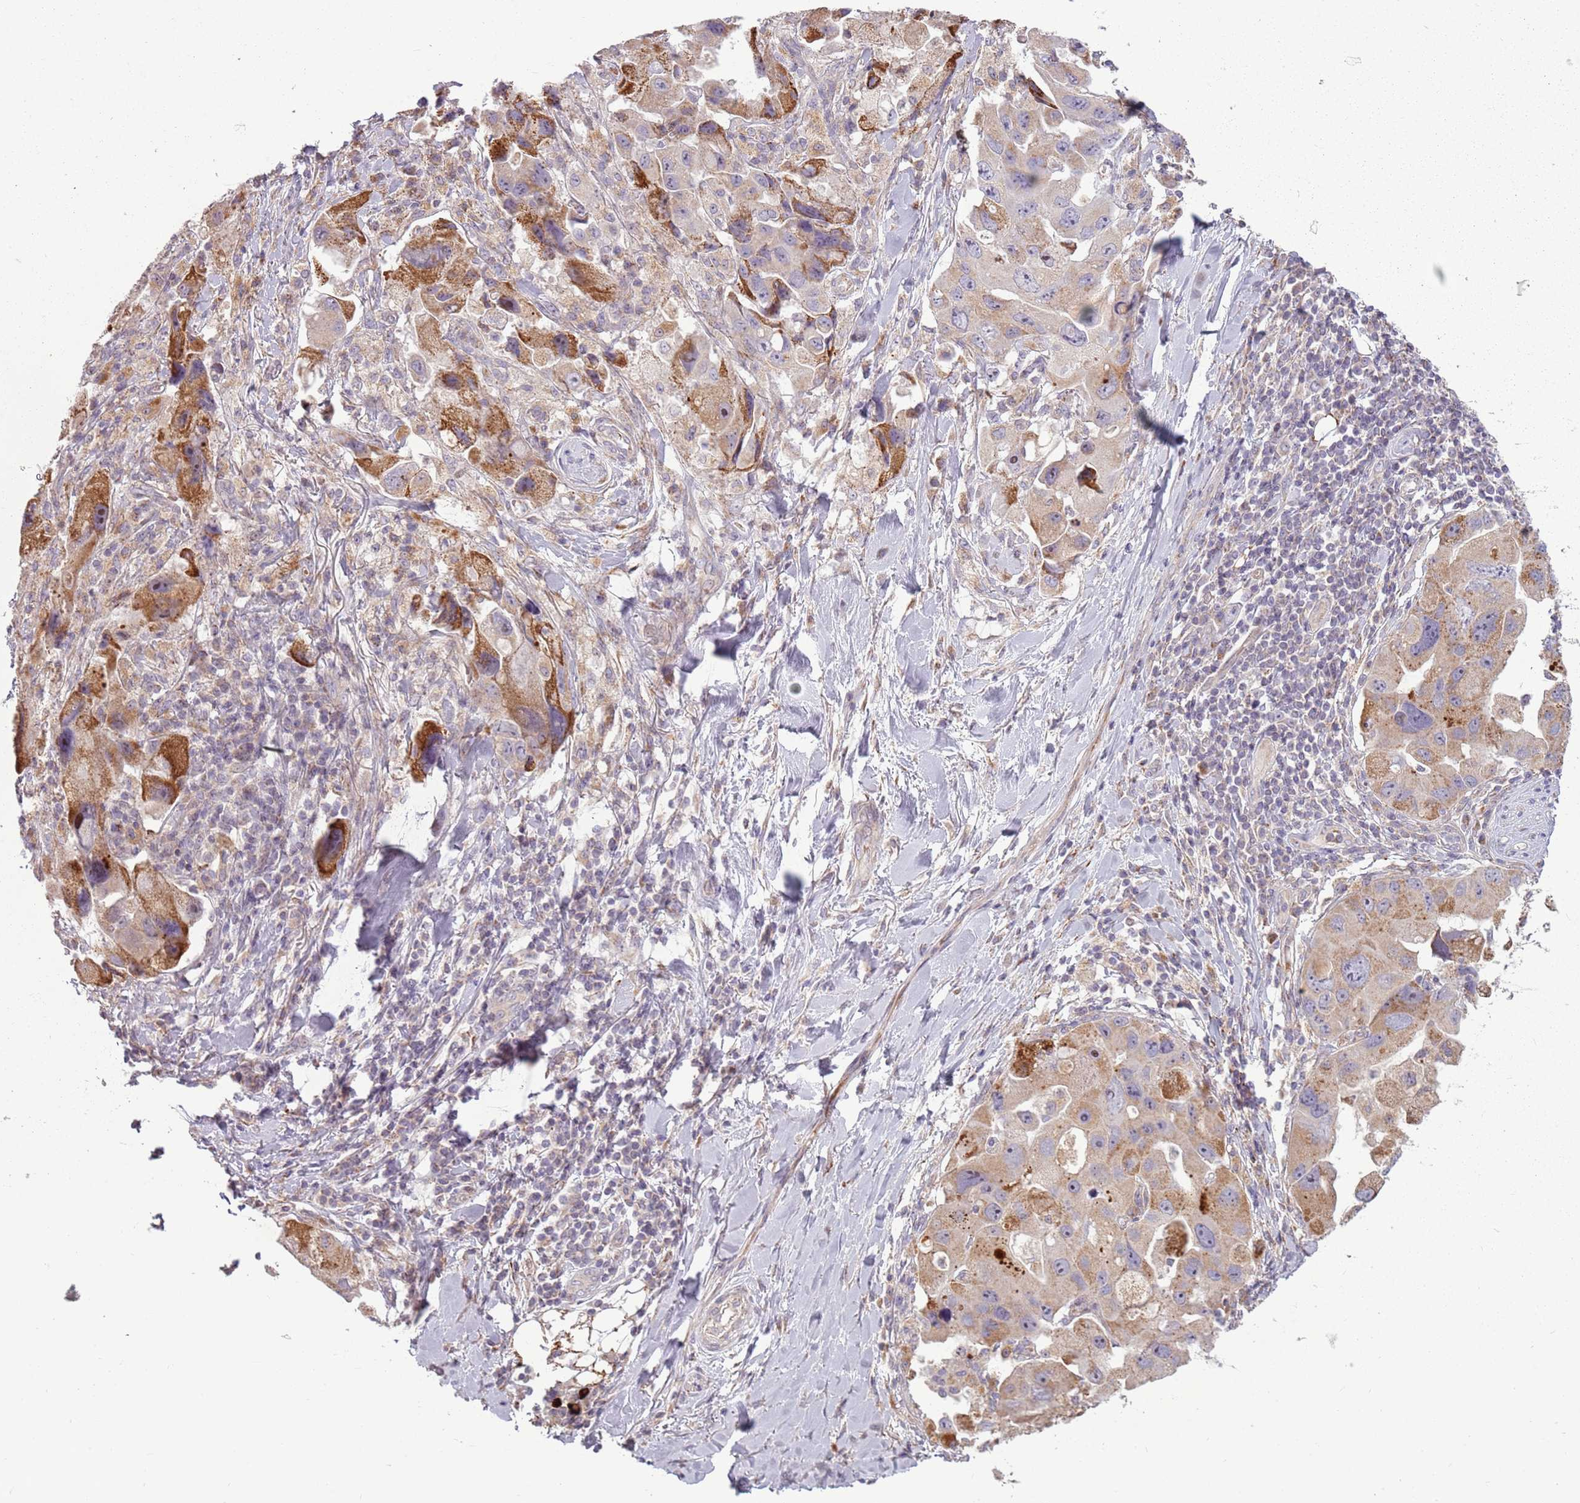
{"staining": {"intensity": "moderate", "quantity": "25%-75%", "location": "cytoplasmic/membranous"}, "tissue": "lung cancer", "cell_type": "Tumor cells", "image_type": "cancer", "snomed": [{"axis": "morphology", "description": "Adenocarcinoma, NOS"}, {"axis": "topography", "description": "Lung"}], "caption": "Approximately 25%-75% of tumor cells in adenocarcinoma (lung) exhibit moderate cytoplasmic/membranous protein expression as visualized by brown immunohistochemical staining.", "gene": "ZNF530", "patient": {"sex": "female", "age": 54}}